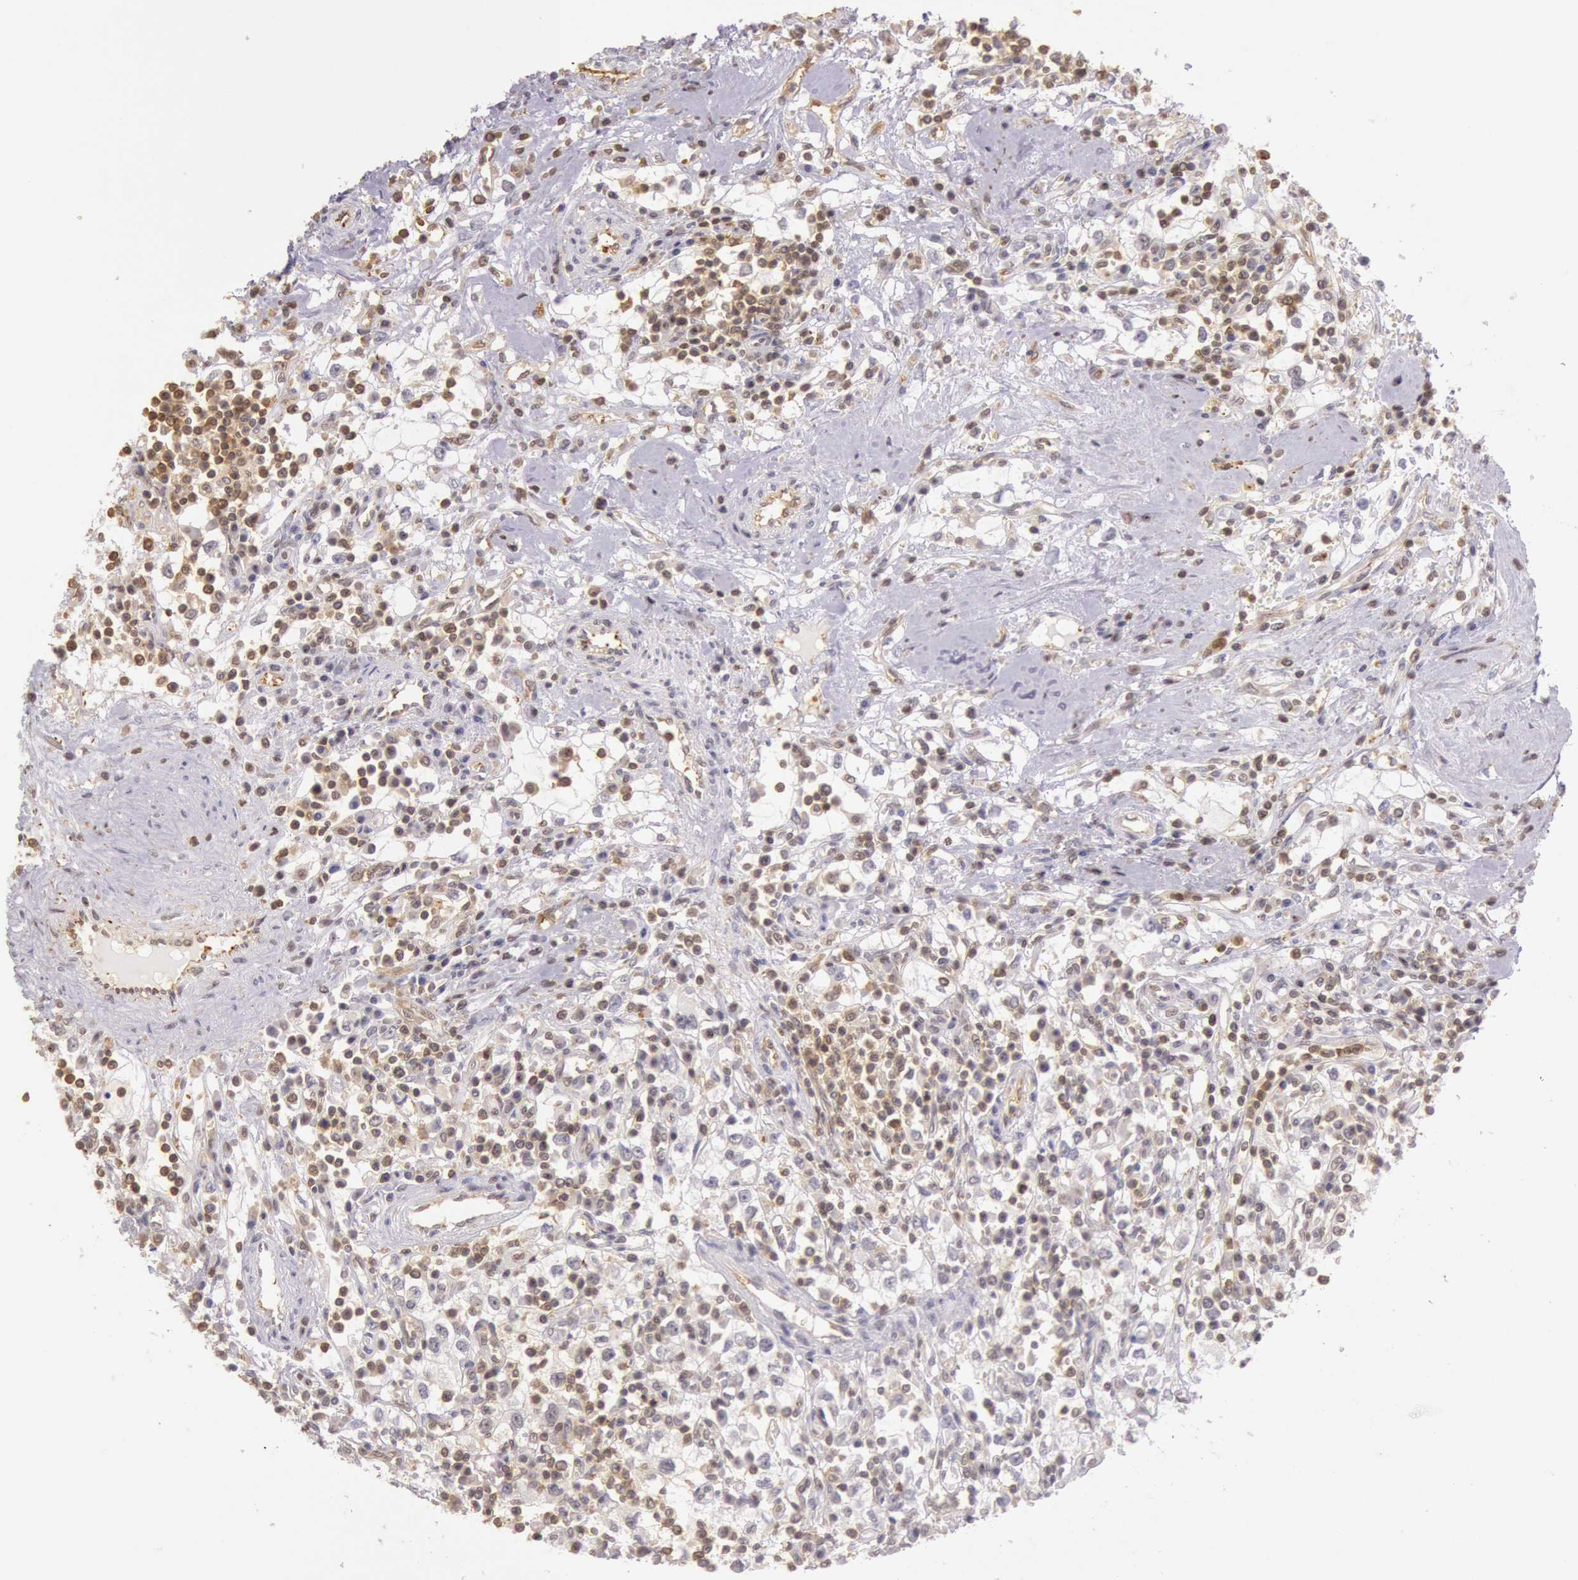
{"staining": {"intensity": "moderate", "quantity": "<25%", "location": "nuclear"}, "tissue": "renal cancer", "cell_type": "Tumor cells", "image_type": "cancer", "snomed": [{"axis": "morphology", "description": "Adenocarcinoma, NOS"}, {"axis": "topography", "description": "Kidney"}], "caption": "Moderate nuclear staining is identified in about <25% of tumor cells in renal cancer.", "gene": "HIF1A", "patient": {"sex": "male", "age": 82}}